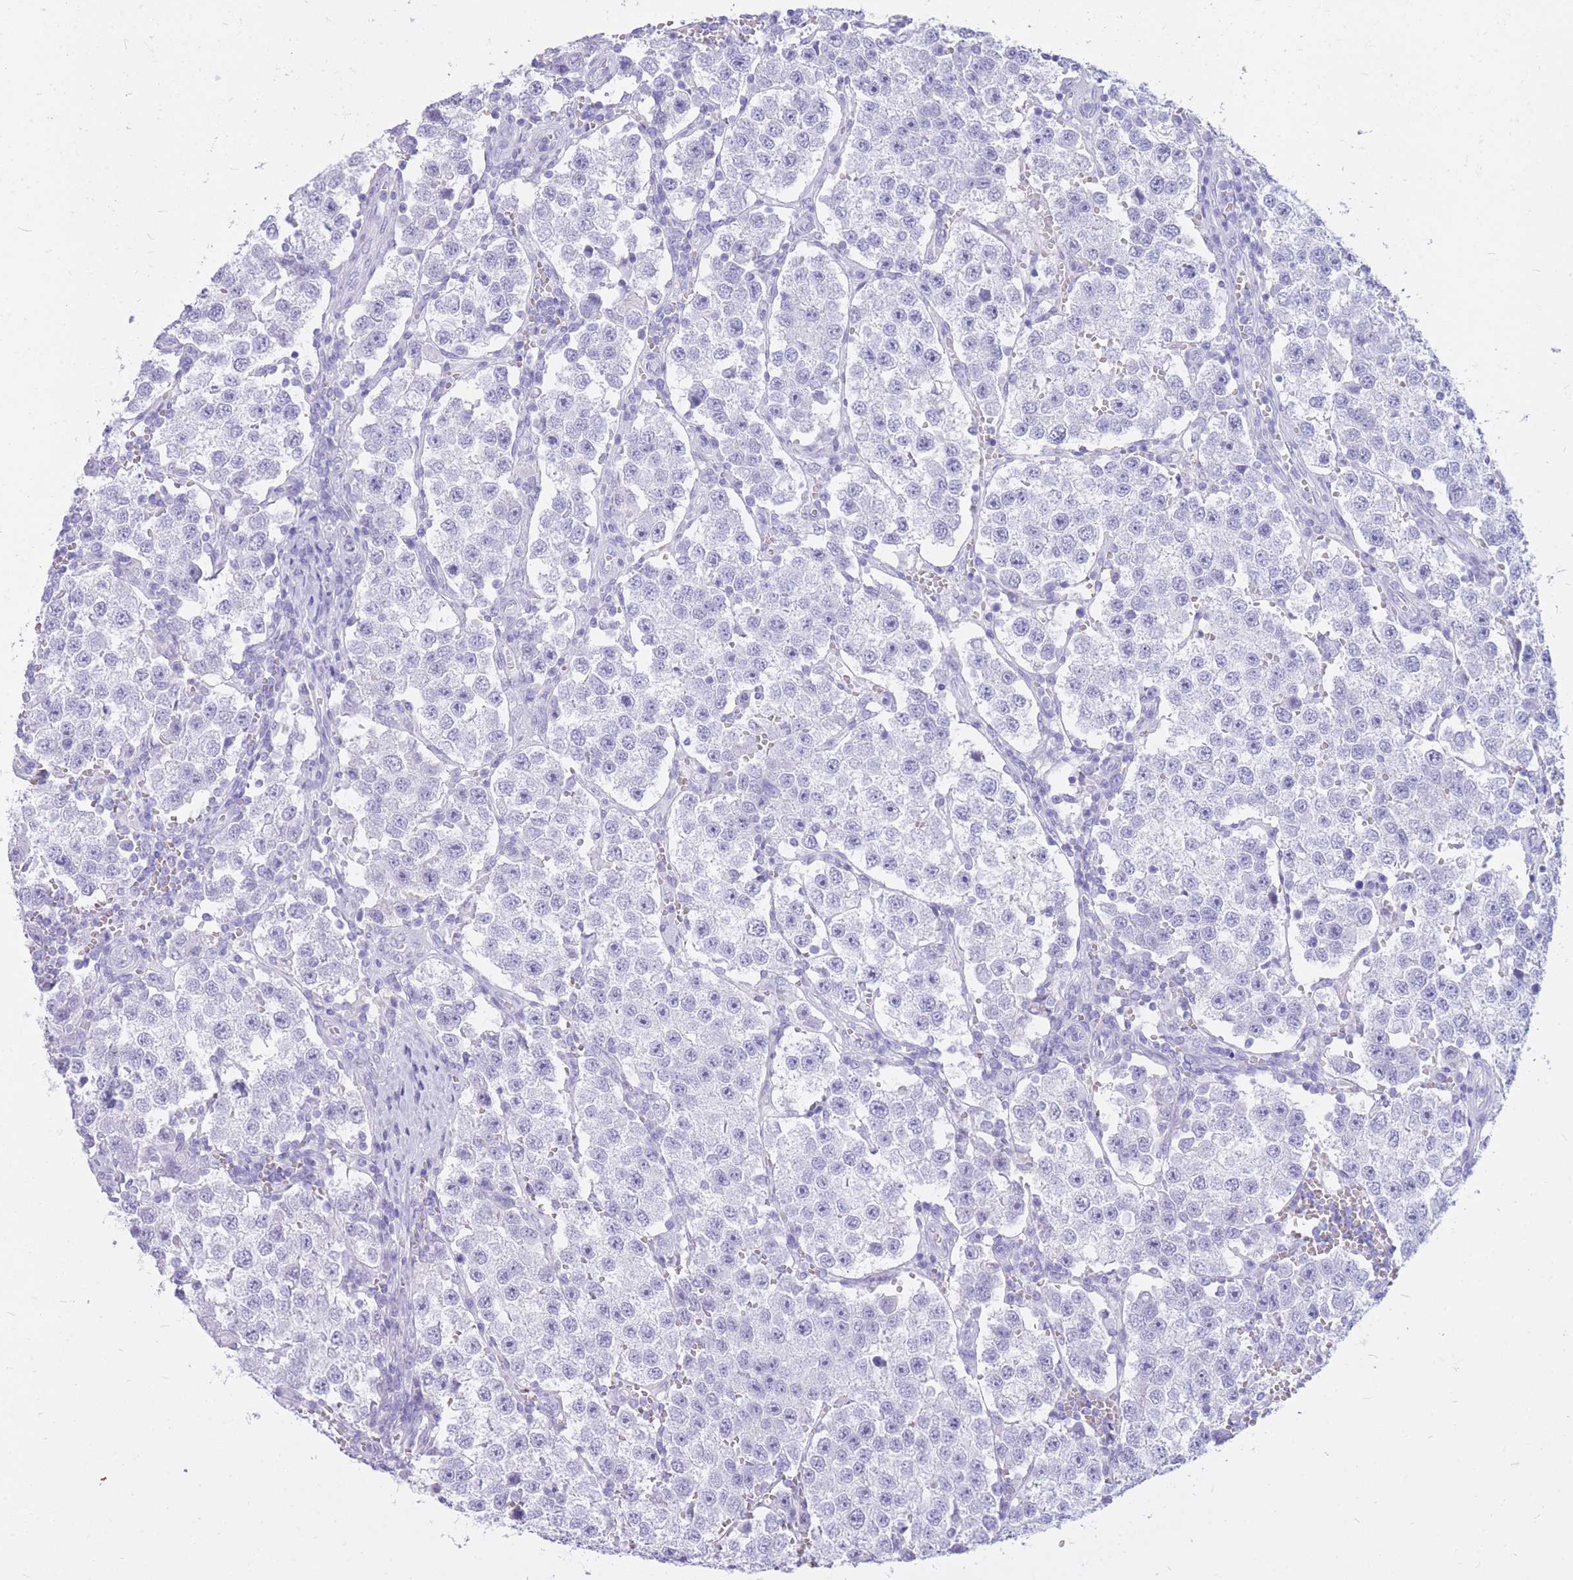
{"staining": {"intensity": "negative", "quantity": "none", "location": "none"}, "tissue": "testis cancer", "cell_type": "Tumor cells", "image_type": "cancer", "snomed": [{"axis": "morphology", "description": "Seminoma, NOS"}, {"axis": "topography", "description": "Testis"}], "caption": "Testis cancer was stained to show a protein in brown. There is no significant expression in tumor cells.", "gene": "CYP21A2", "patient": {"sex": "male", "age": 37}}